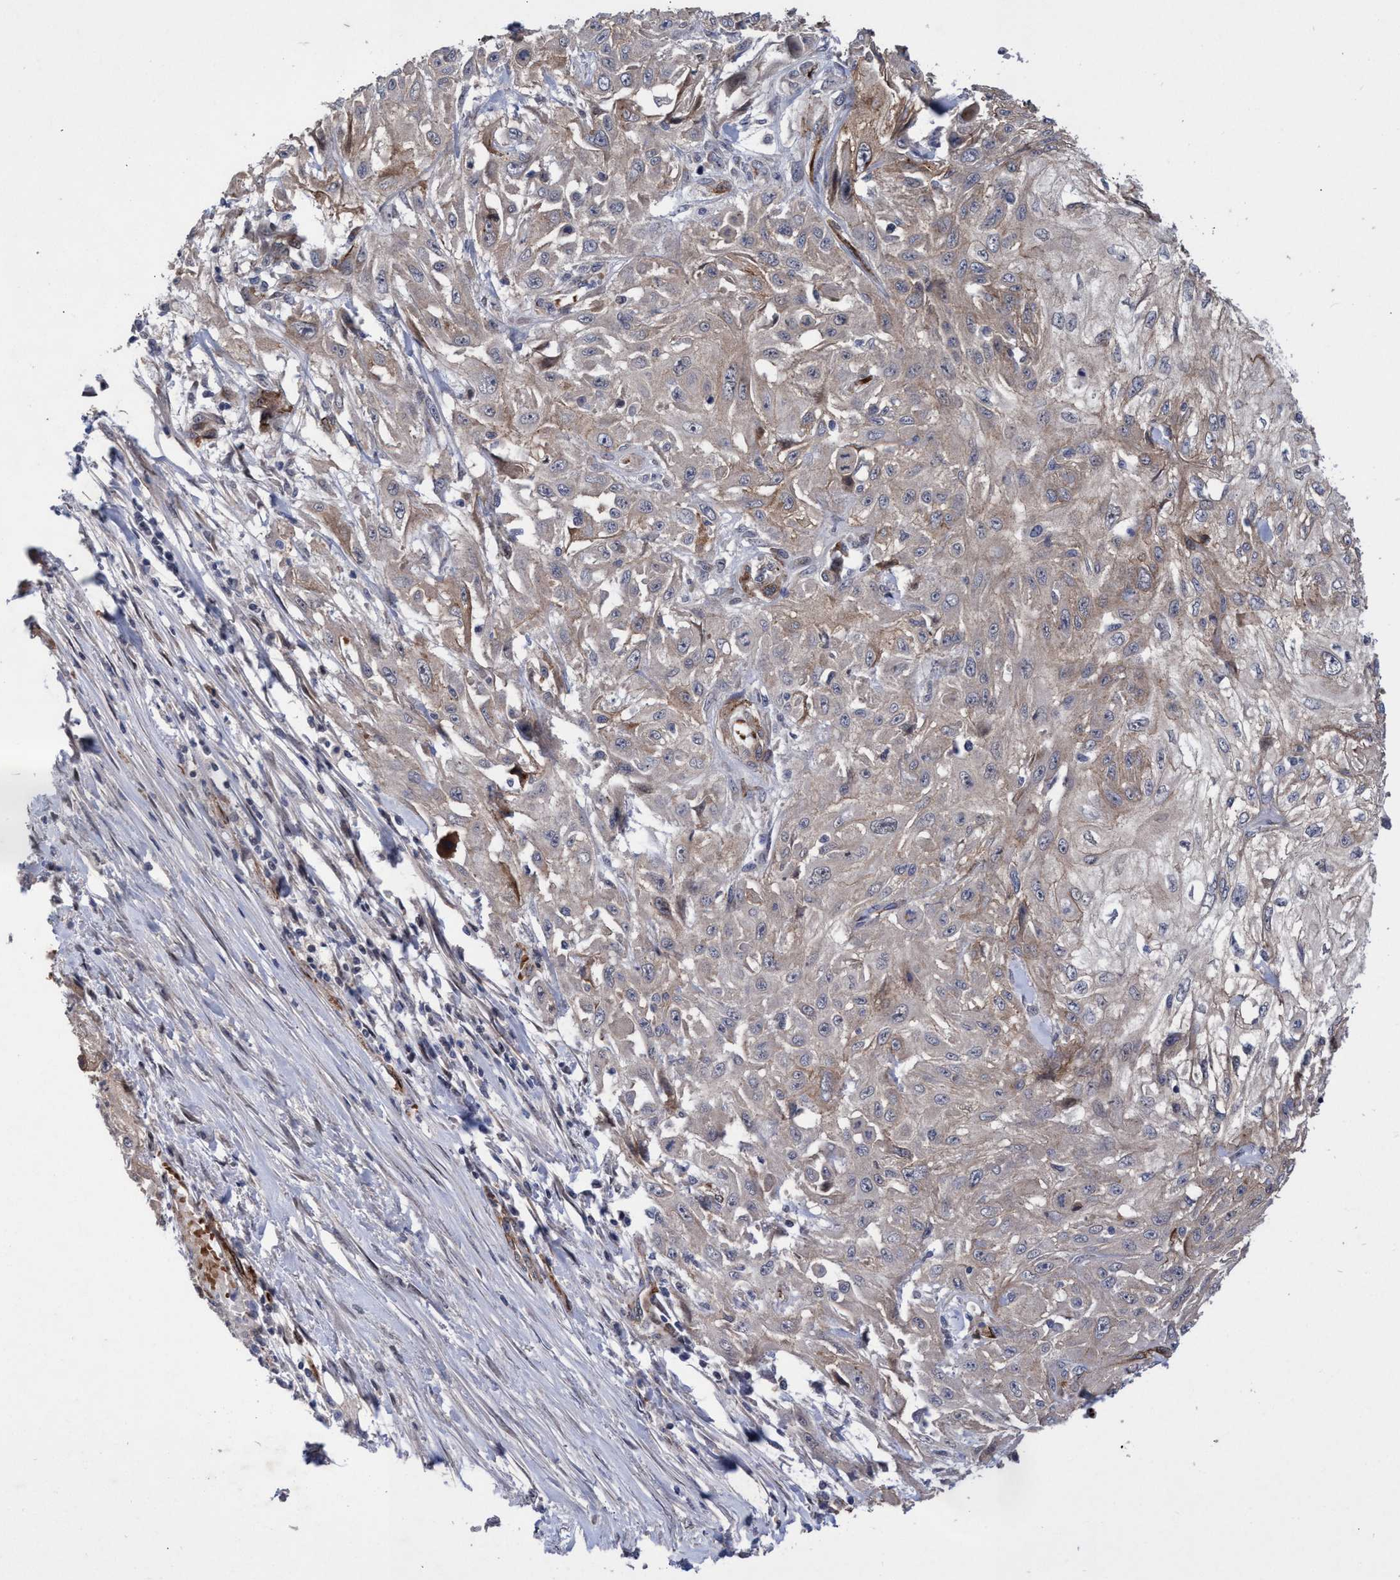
{"staining": {"intensity": "weak", "quantity": "<25%", "location": "cytoplasmic/membranous"}, "tissue": "skin cancer", "cell_type": "Tumor cells", "image_type": "cancer", "snomed": [{"axis": "morphology", "description": "Squamous cell carcinoma, NOS"}, {"axis": "morphology", "description": "Squamous cell carcinoma, metastatic, NOS"}, {"axis": "topography", "description": "Skin"}, {"axis": "topography", "description": "Lymph node"}], "caption": "Immunohistochemical staining of skin cancer (squamous cell carcinoma) demonstrates no significant staining in tumor cells.", "gene": "ZNF750", "patient": {"sex": "male", "age": 75}}